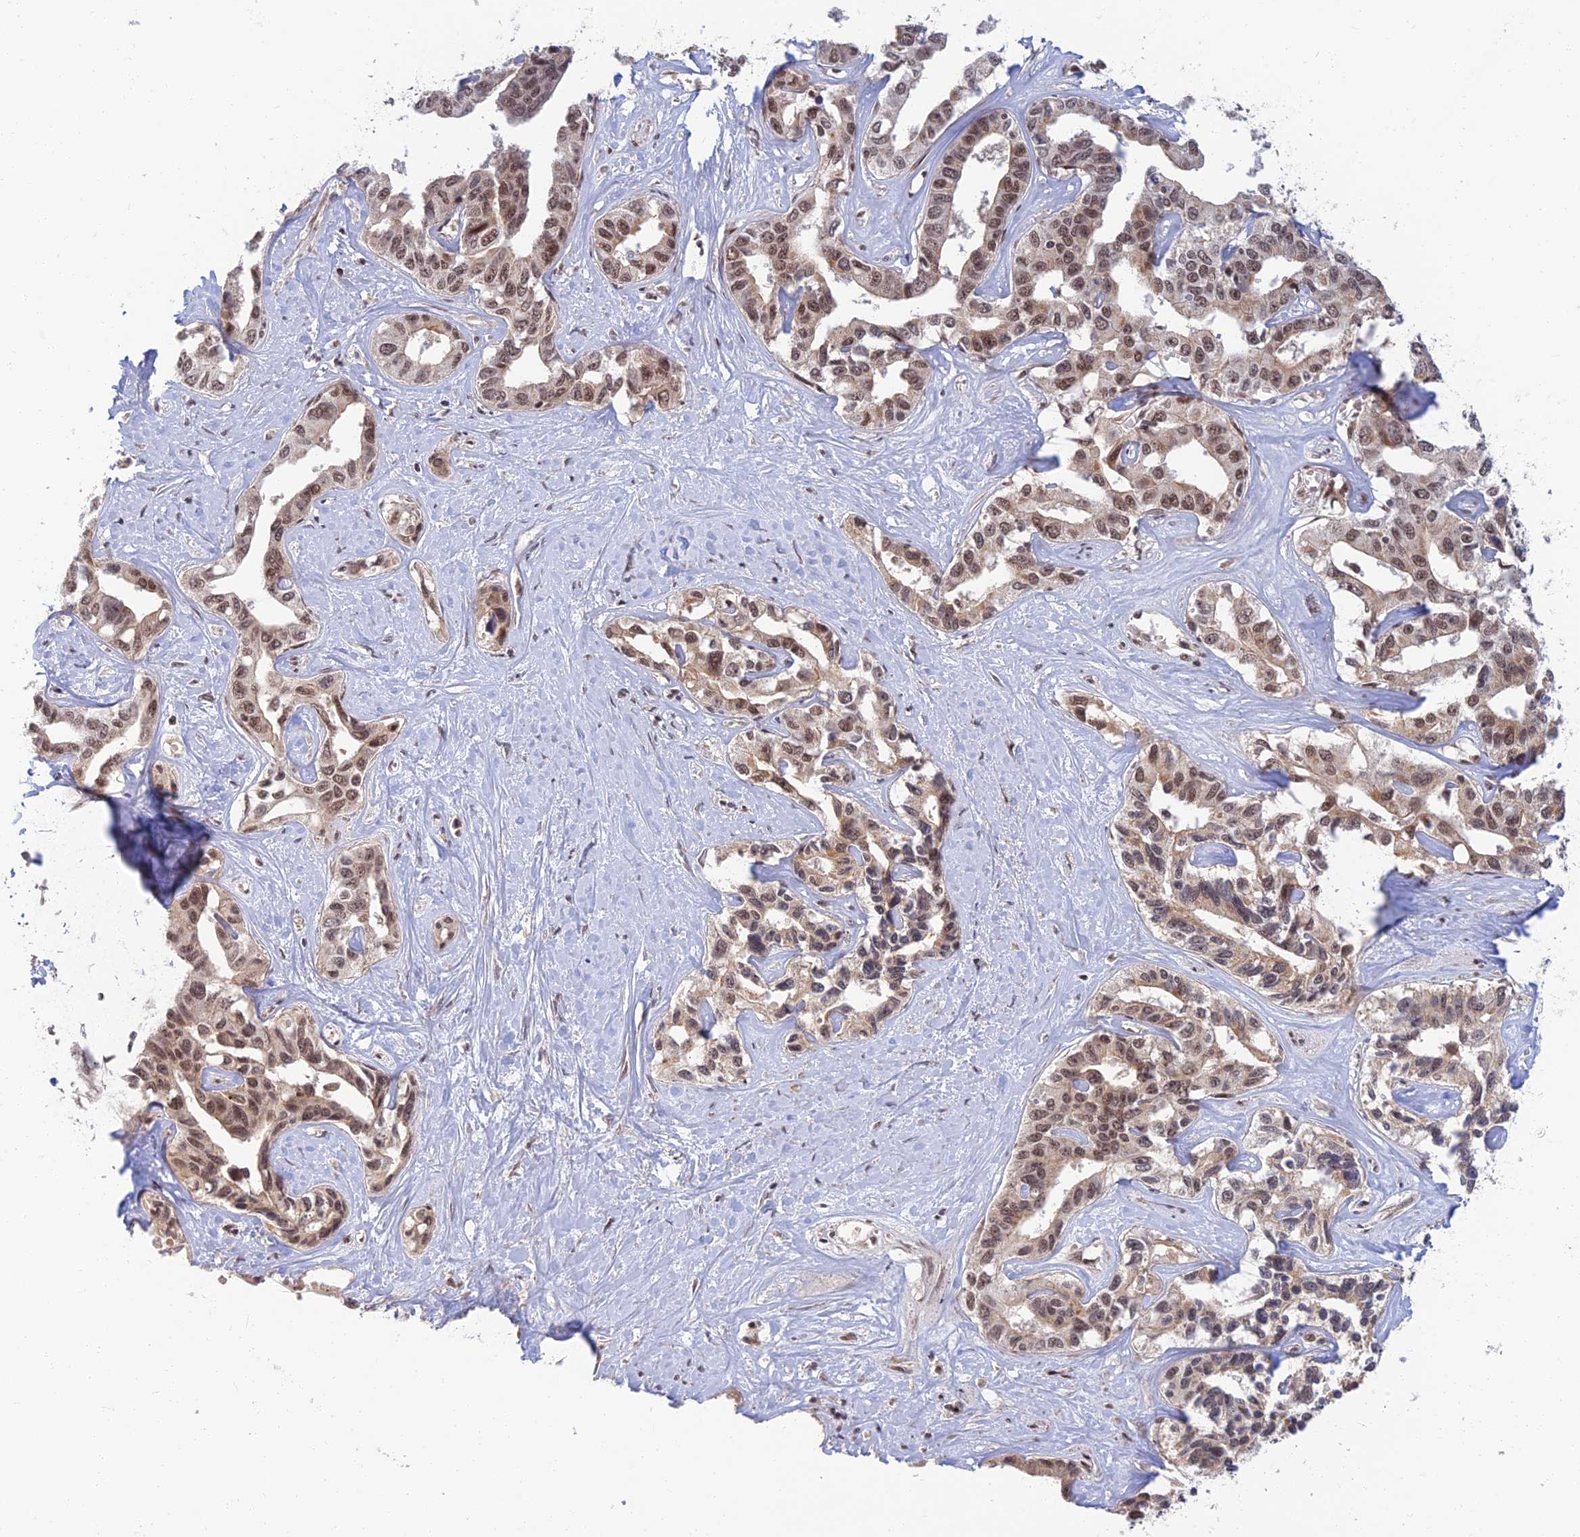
{"staining": {"intensity": "moderate", "quantity": ">75%", "location": "nuclear"}, "tissue": "liver cancer", "cell_type": "Tumor cells", "image_type": "cancer", "snomed": [{"axis": "morphology", "description": "Cholangiocarcinoma"}, {"axis": "topography", "description": "Liver"}], "caption": "Liver cholangiocarcinoma was stained to show a protein in brown. There is medium levels of moderate nuclear expression in approximately >75% of tumor cells.", "gene": "TCEA2", "patient": {"sex": "male", "age": 59}}